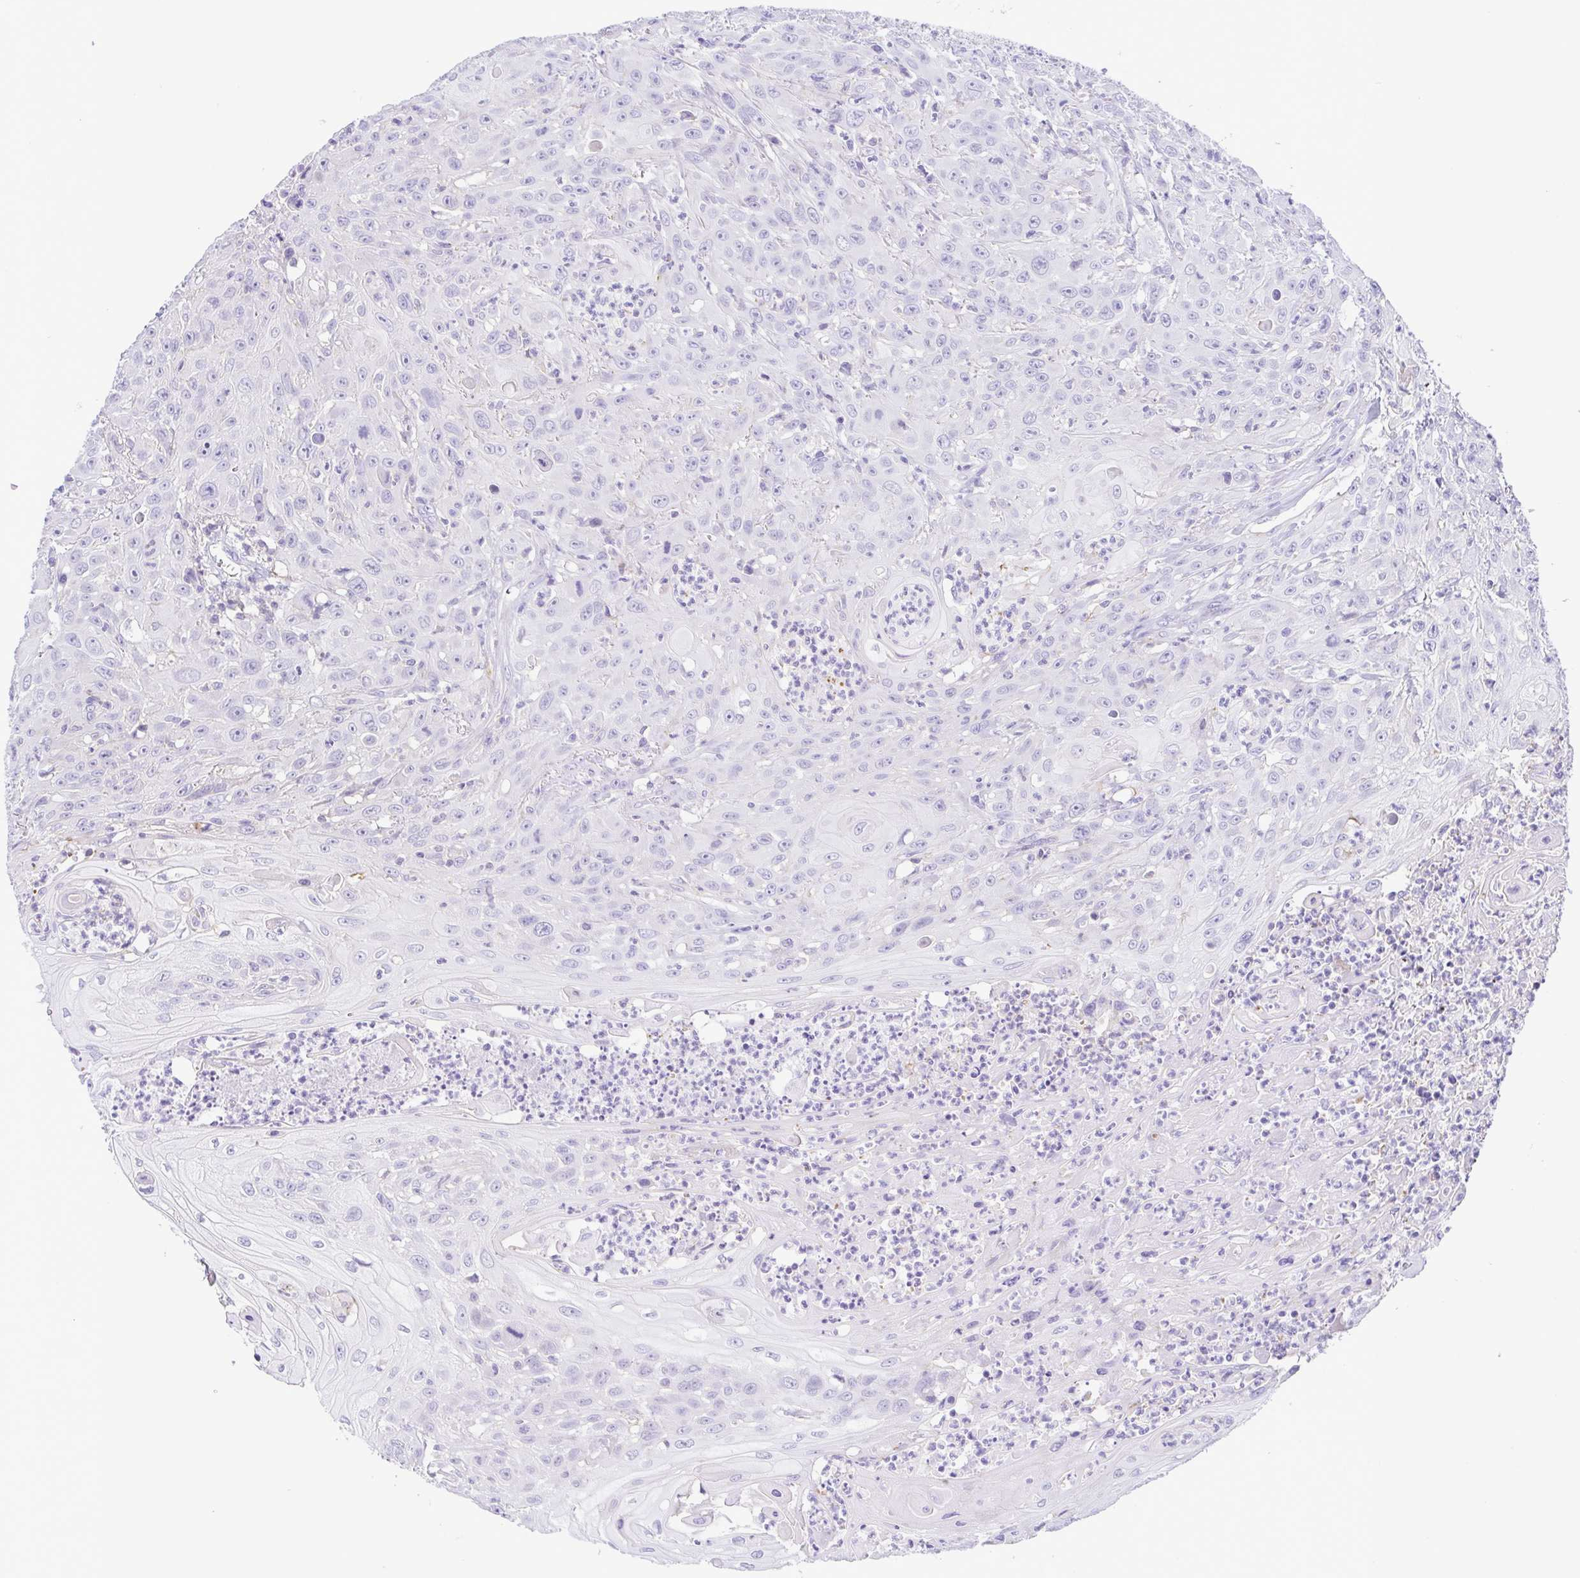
{"staining": {"intensity": "negative", "quantity": "none", "location": "none"}, "tissue": "head and neck cancer", "cell_type": "Tumor cells", "image_type": "cancer", "snomed": [{"axis": "morphology", "description": "Squamous cell carcinoma, NOS"}, {"axis": "topography", "description": "Skin"}, {"axis": "topography", "description": "Head-Neck"}], "caption": "The image demonstrates no significant staining in tumor cells of head and neck cancer.", "gene": "GPR182", "patient": {"sex": "male", "age": 80}}